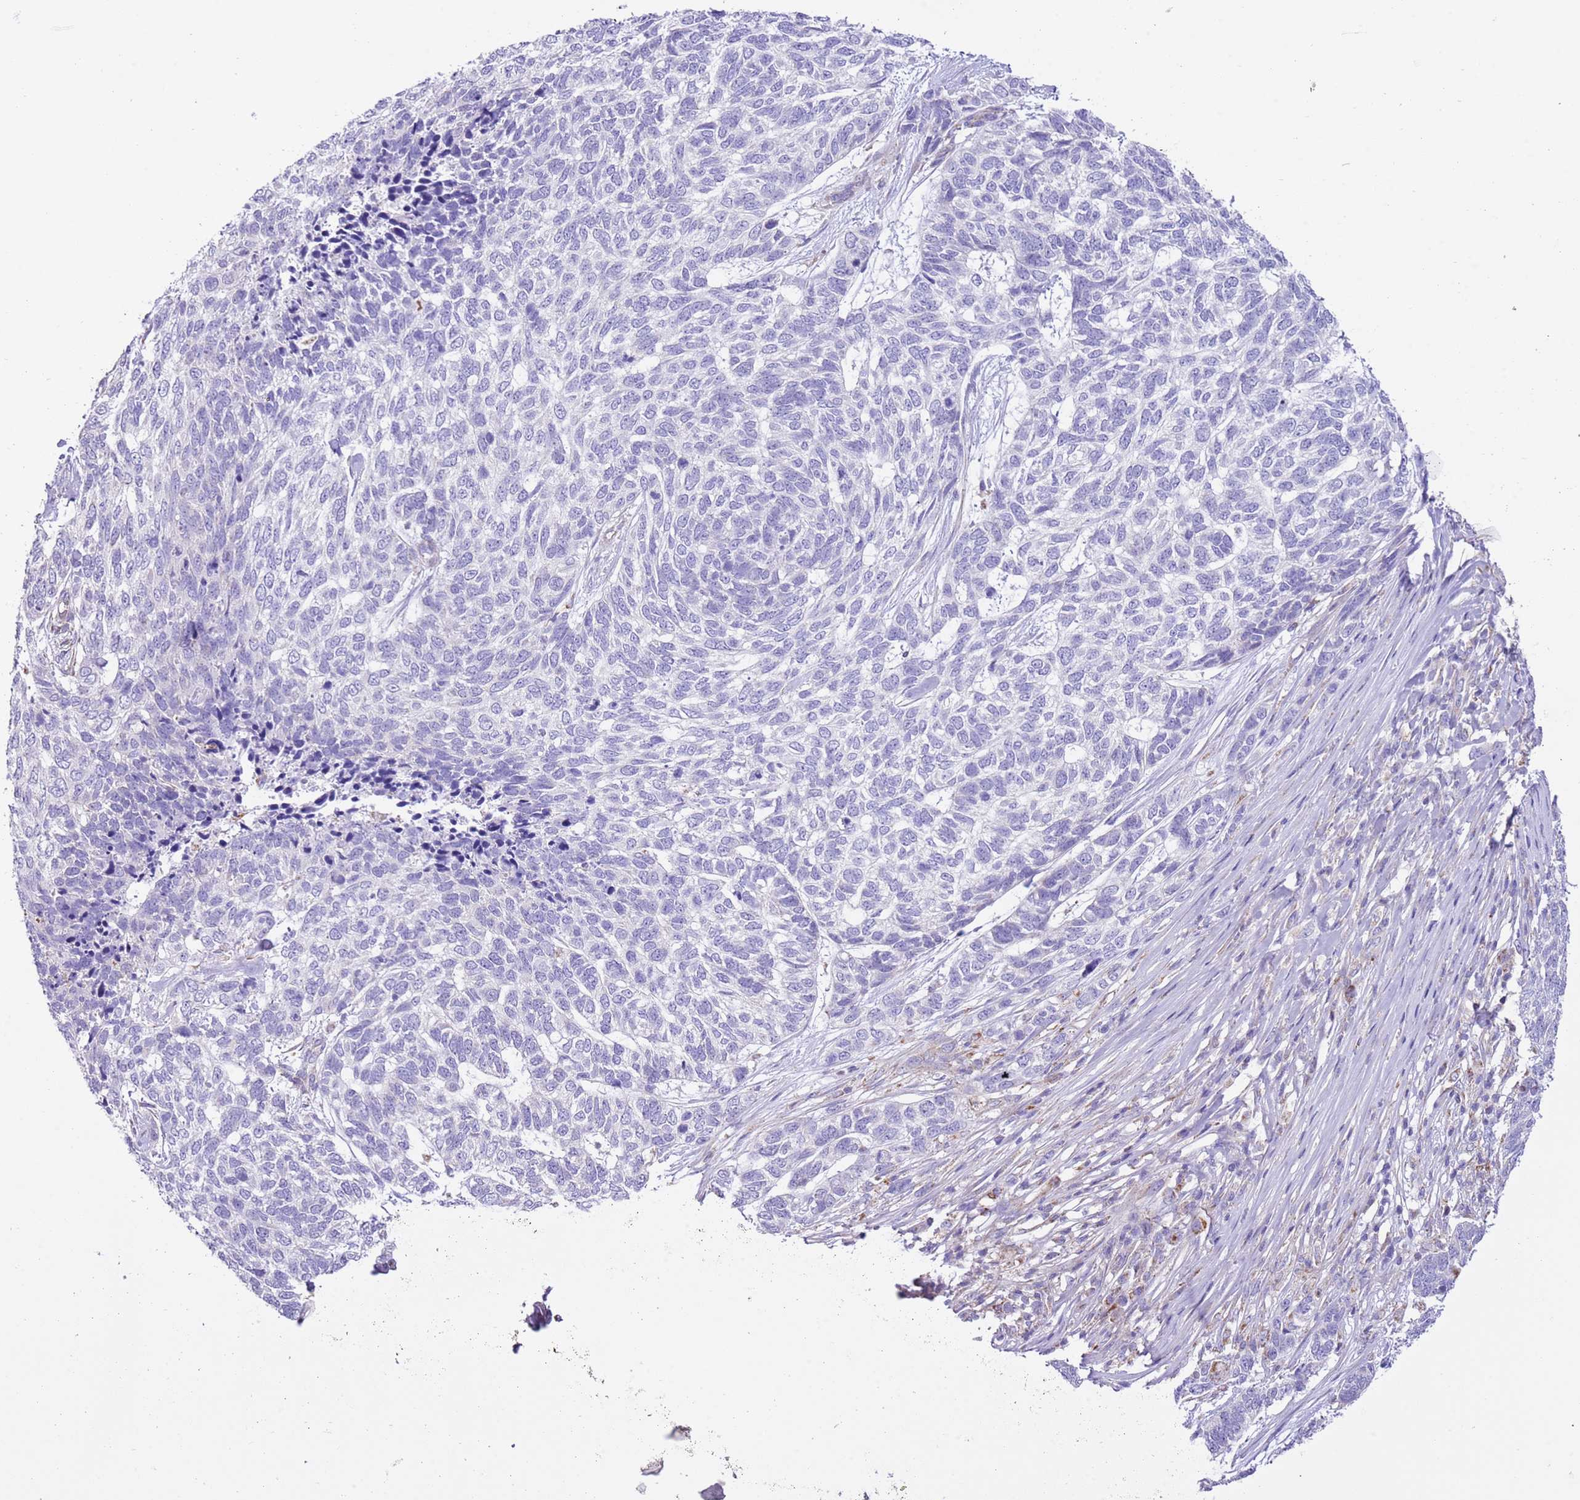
{"staining": {"intensity": "negative", "quantity": "none", "location": "none"}, "tissue": "skin cancer", "cell_type": "Tumor cells", "image_type": "cancer", "snomed": [{"axis": "morphology", "description": "Basal cell carcinoma"}, {"axis": "topography", "description": "Skin"}], "caption": "IHC image of neoplastic tissue: human skin basal cell carcinoma stained with DAB (3,3'-diaminobenzidine) displays no significant protein positivity in tumor cells.", "gene": "SS18L2", "patient": {"sex": "female", "age": 65}}